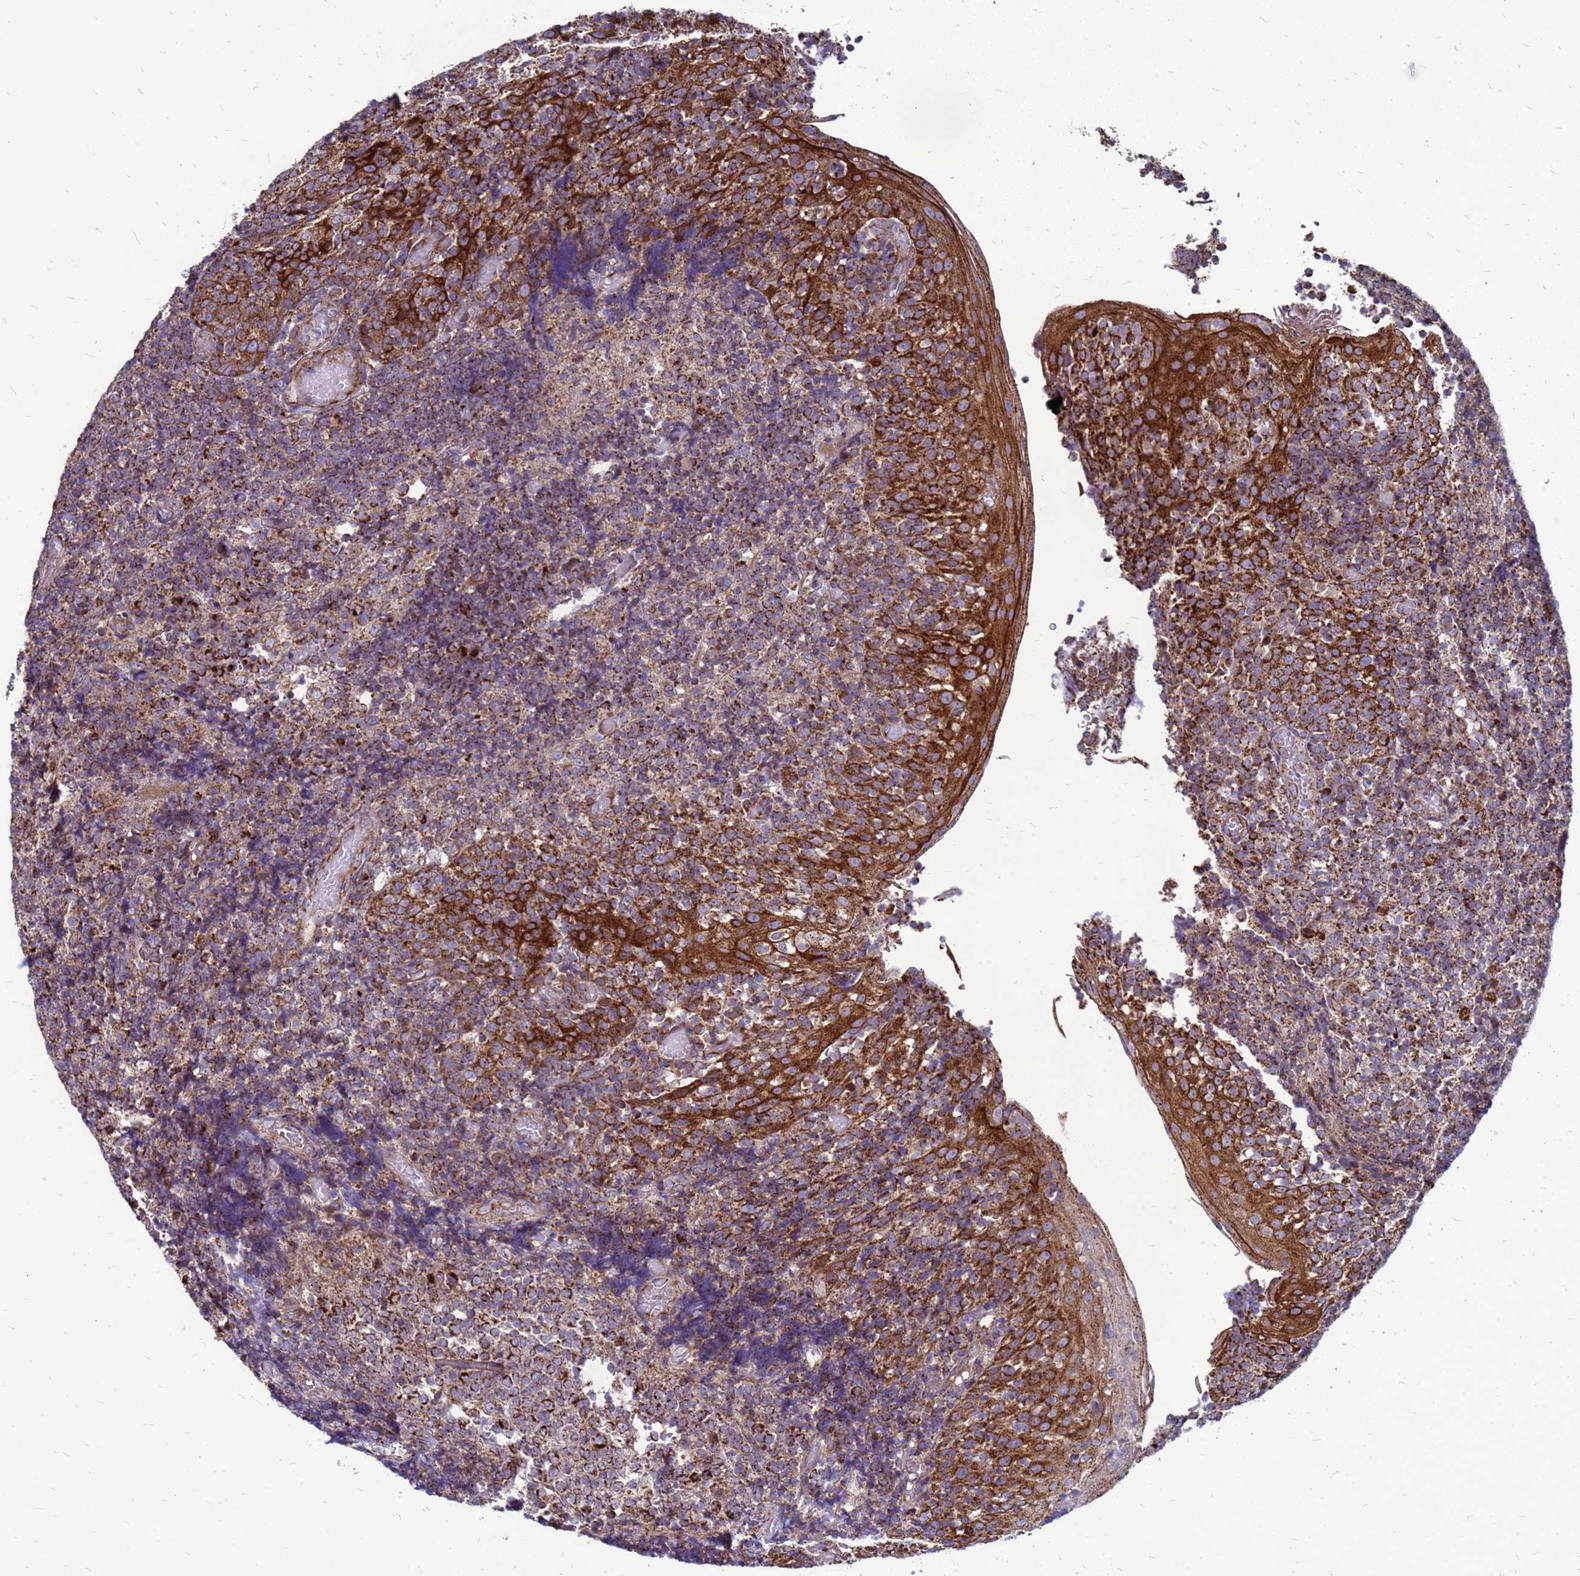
{"staining": {"intensity": "strong", "quantity": "<25%", "location": "cytoplasmic/membranous"}, "tissue": "tonsil", "cell_type": "Germinal center cells", "image_type": "normal", "snomed": [{"axis": "morphology", "description": "Normal tissue, NOS"}, {"axis": "topography", "description": "Tonsil"}], "caption": "High-magnification brightfield microscopy of benign tonsil stained with DAB (brown) and counterstained with hematoxylin (blue). germinal center cells exhibit strong cytoplasmic/membranous staining is seen in approximately<25% of cells.", "gene": "FSTL4", "patient": {"sex": "female", "age": 19}}